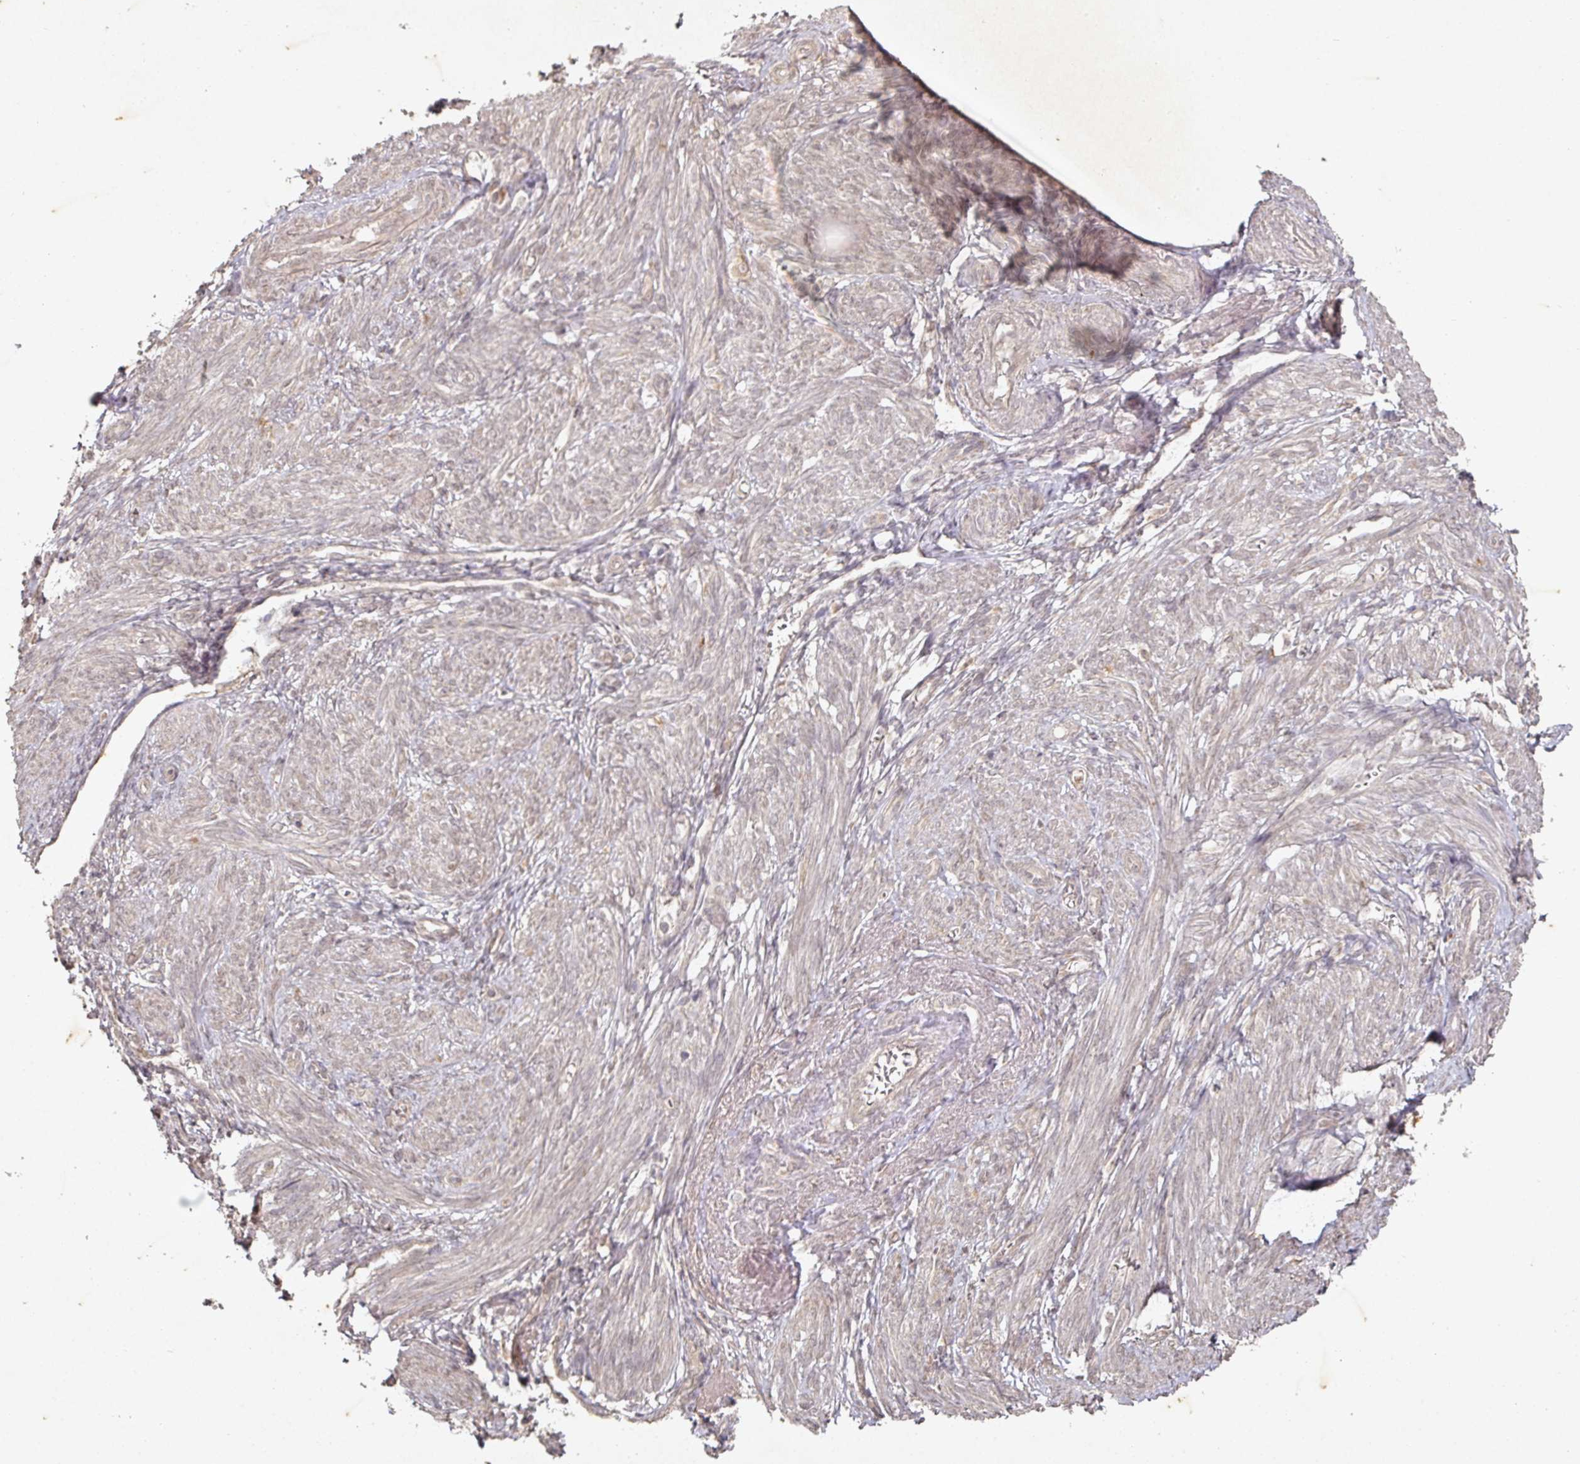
{"staining": {"intensity": "weak", "quantity": "<25%", "location": "cytoplasmic/membranous"}, "tissue": "smooth muscle", "cell_type": "Smooth muscle cells", "image_type": "normal", "snomed": [{"axis": "morphology", "description": "Normal tissue, NOS"}, {"axis": "topography", "description": "Smooth muscle"}], "caption": "Human smooth muscle stained for a protein using immunohistochemistry (IHC) displays no expression in smooth muscle cells.", "gene": "CAPN5", "patient": {"sex": "female", "age": 39}}